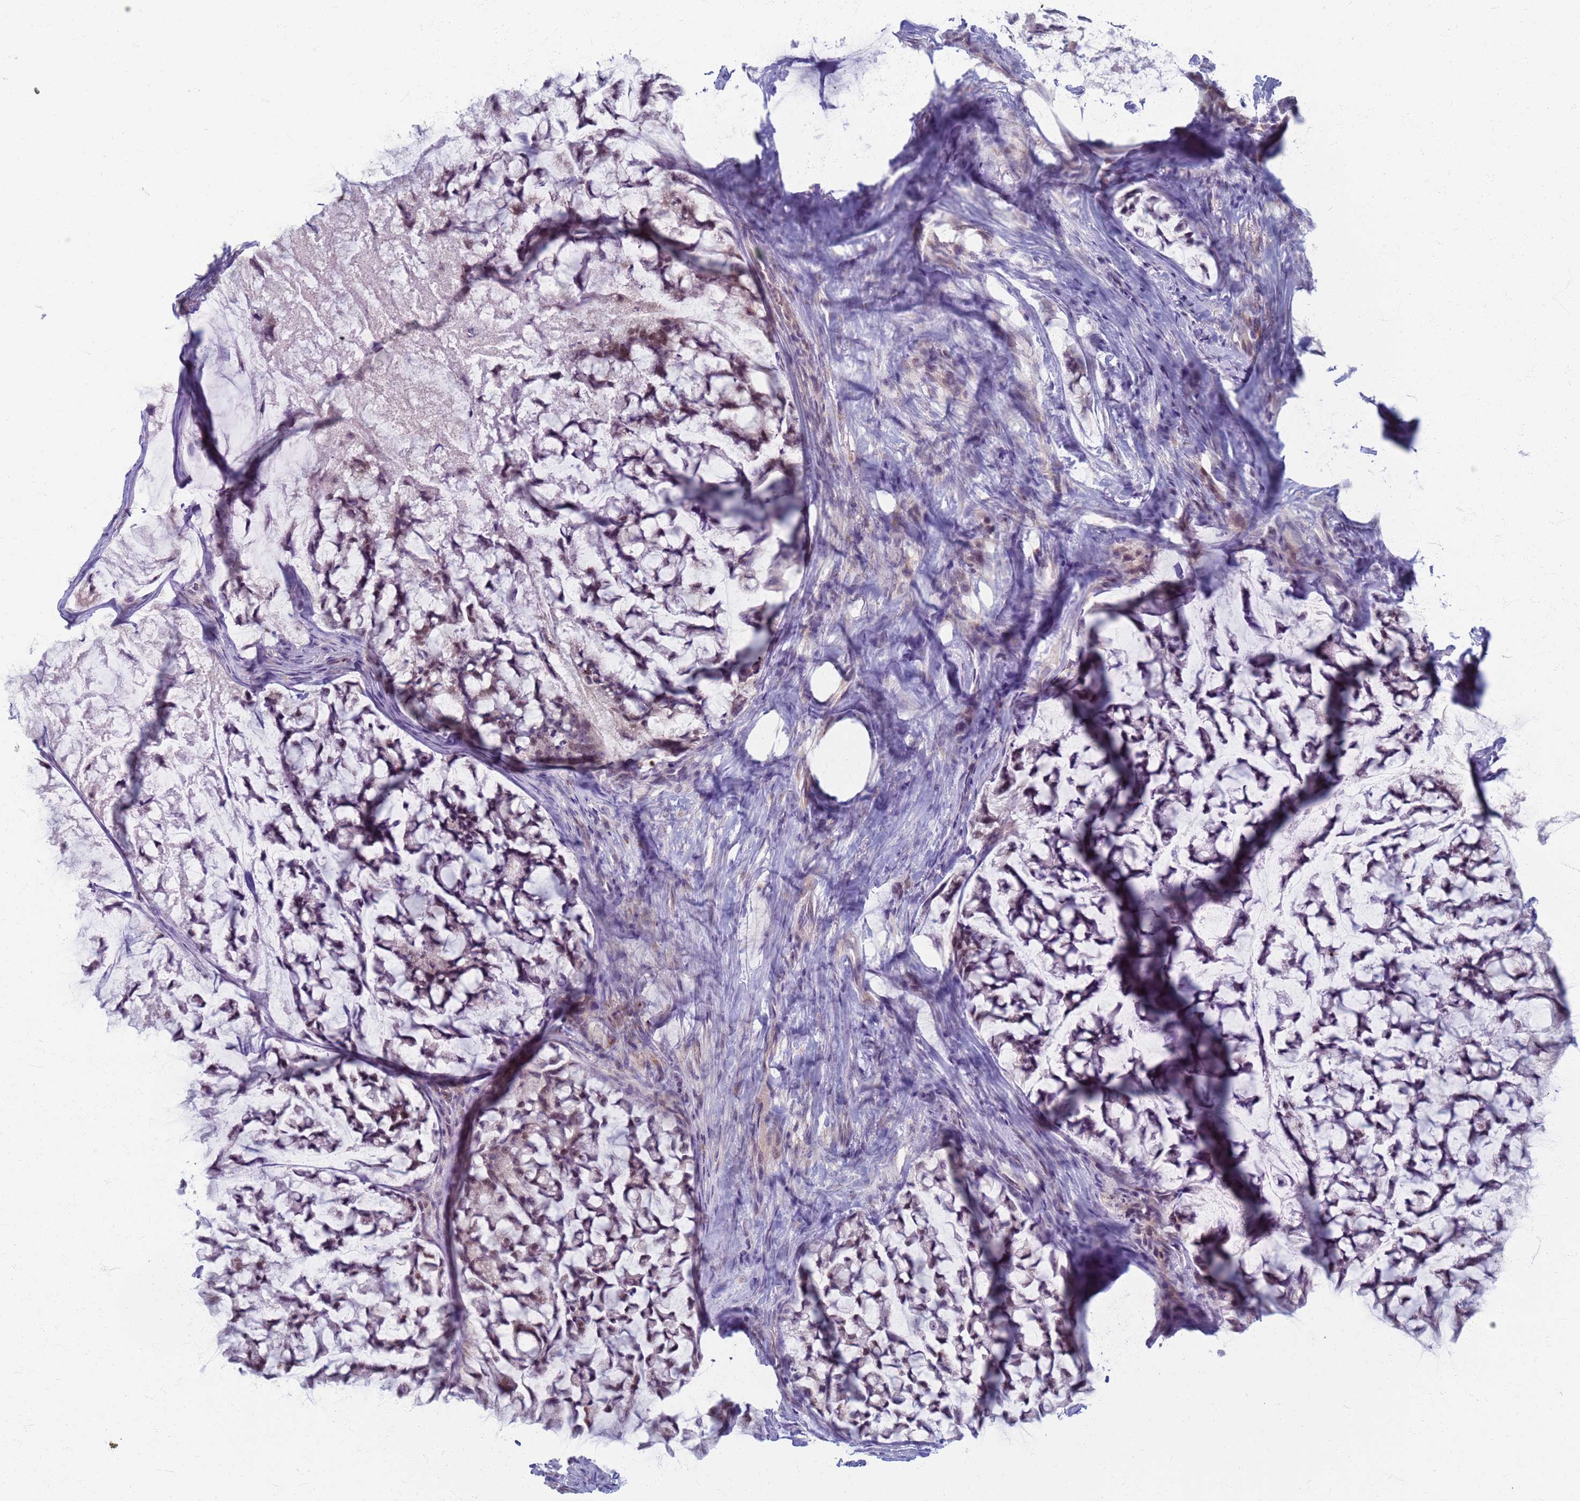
{"staining": {"intensity": "weak", "quantity": "<25%", "location": "cytoplasmic/membranous,nuclear"}, "tissue": "stomach cancer", "cell_type": "Tumor cells", "image_type": "cancer", "snomed": [{"axis": "morphology", "description": "Adenocarcinoma, NOS"}, {"axis": "topography", "description": "Stomach, lower"}], "caption": "Image shows no significant protein staining in tumor cells of adenocarcinoma (stomach). (Brightfield microscopy of DAB (3,3'-diaminobenzidine) immunohistochemistry at high magnification).", "gene": "CLCA2", "patient": {"sex": "male", "age": 67}}